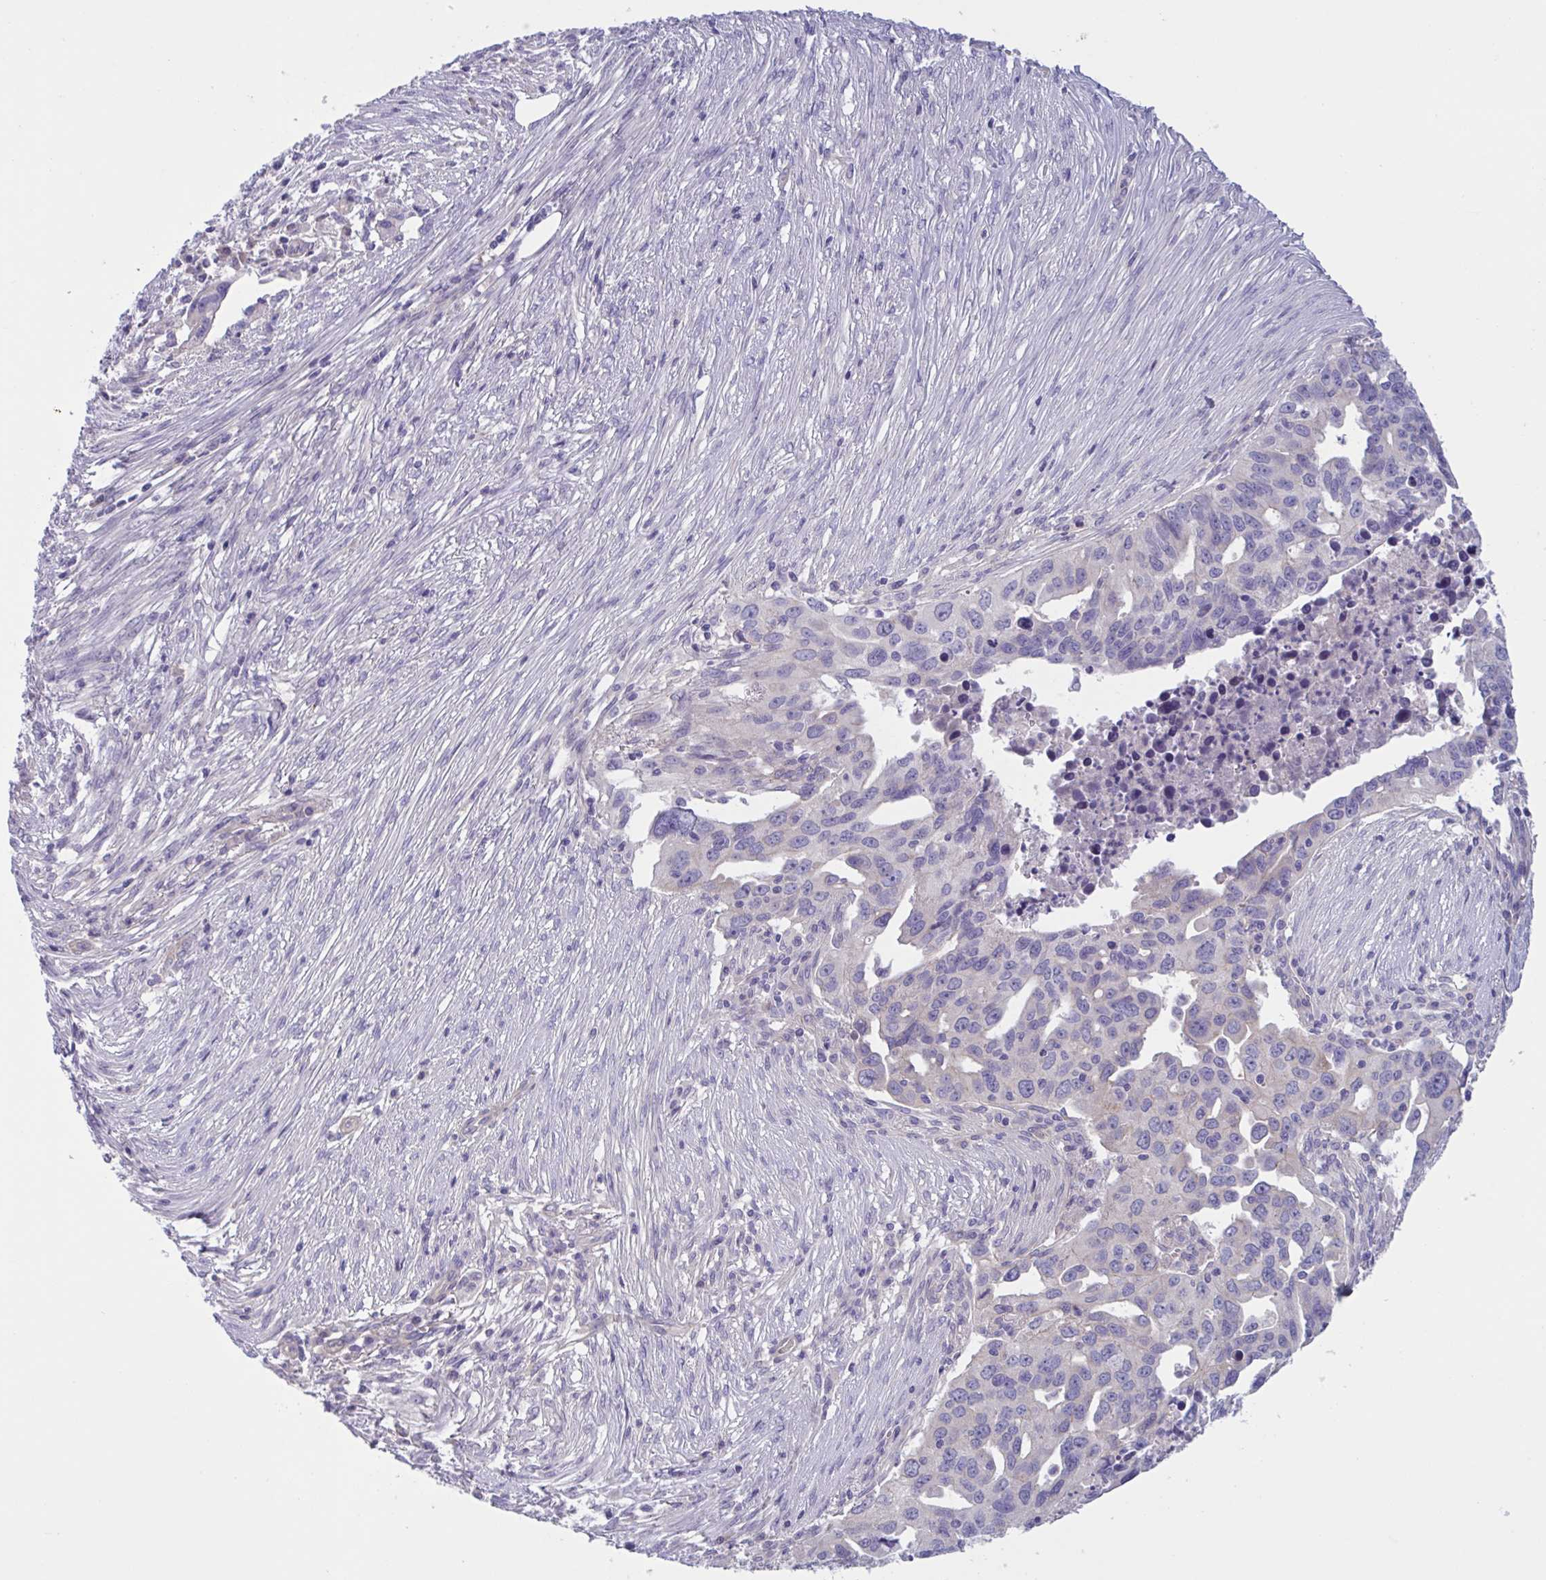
{"staining": {"intensity": "negative", "quantity": "none", "location": "none"}, "tissue": "ovarian cancer", "cell_type": "Tumor cells", "image_type": "cancer", "snomed": [{"axis": "morphology", "description": "Carcinoma, endometroid"}, {"axis": "morphology", "description": "Cystadenocarcinoma, serous, NOS"}, {"axis": "topography", "description": "Ovary"}], "caption": "The histopathology image demonstrates no staining of tumor cells in ovarian endometroid carcinoma.", "gene": "TTC7B", "patient": {"sex": "female", "age": 45}}